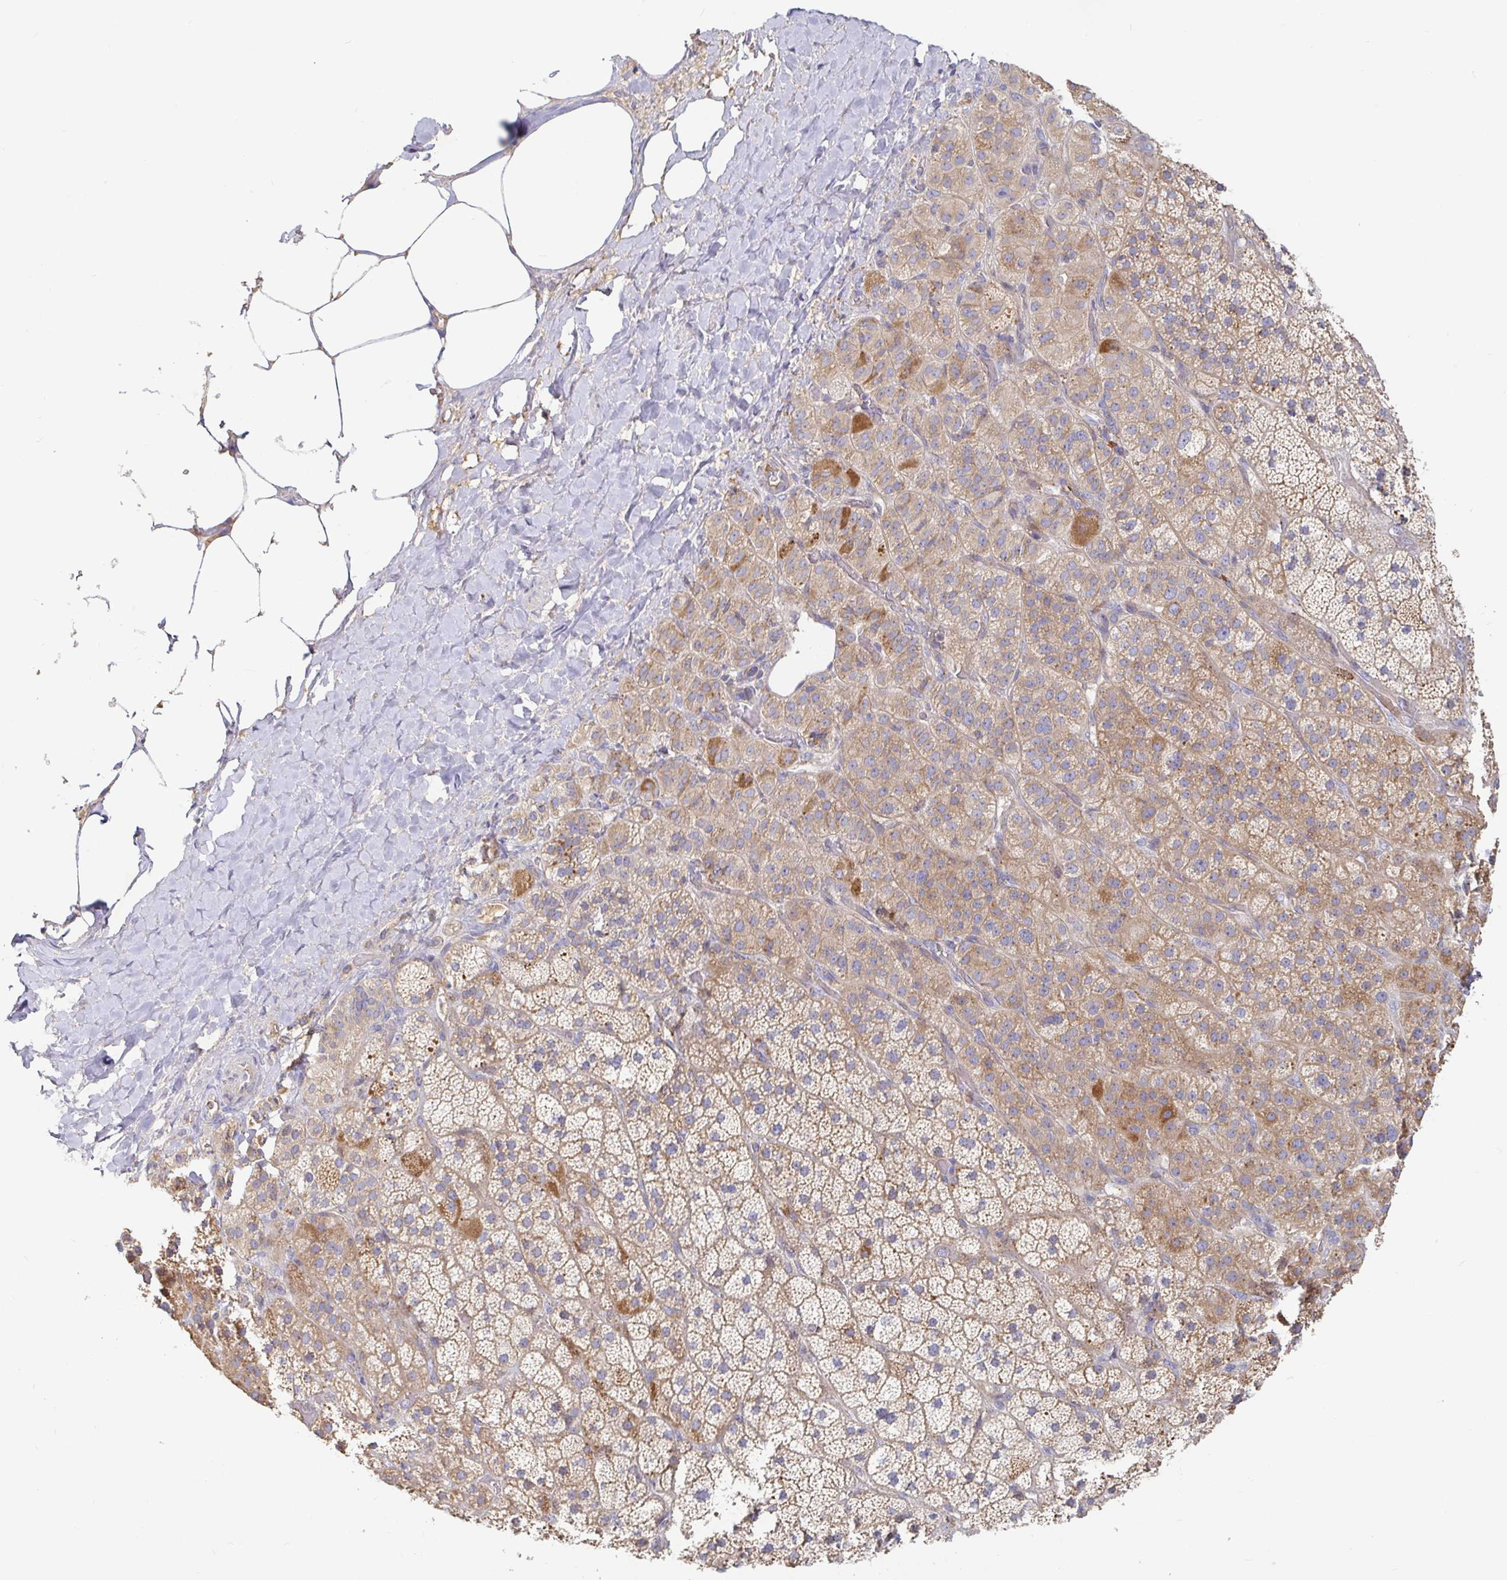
{"staining": {"intensity": "moderate", "quantity": ">75%", "location": "cytoplasmic/membranous"}, "tissue": "adrenal gland", "cell_type": "Glandular cells", "image_type": "normal", "snomed": [{"axis": "morphology", "description": "Normal tissue, NOS"}, {"axis": "topography", "description": "Adrenal gland"}], "caption": "A medium amount of moderate cytoplasmic/membranous staining is identified in approximately >75% of glandular cells in normal adrenal gland. (DAB (3,3'-diaminobenzidine) IHC, brown staining for protein, blue staining for nuclei).", "gene": "IRAK2", "patient": {"sex": "male", "age": 57}}